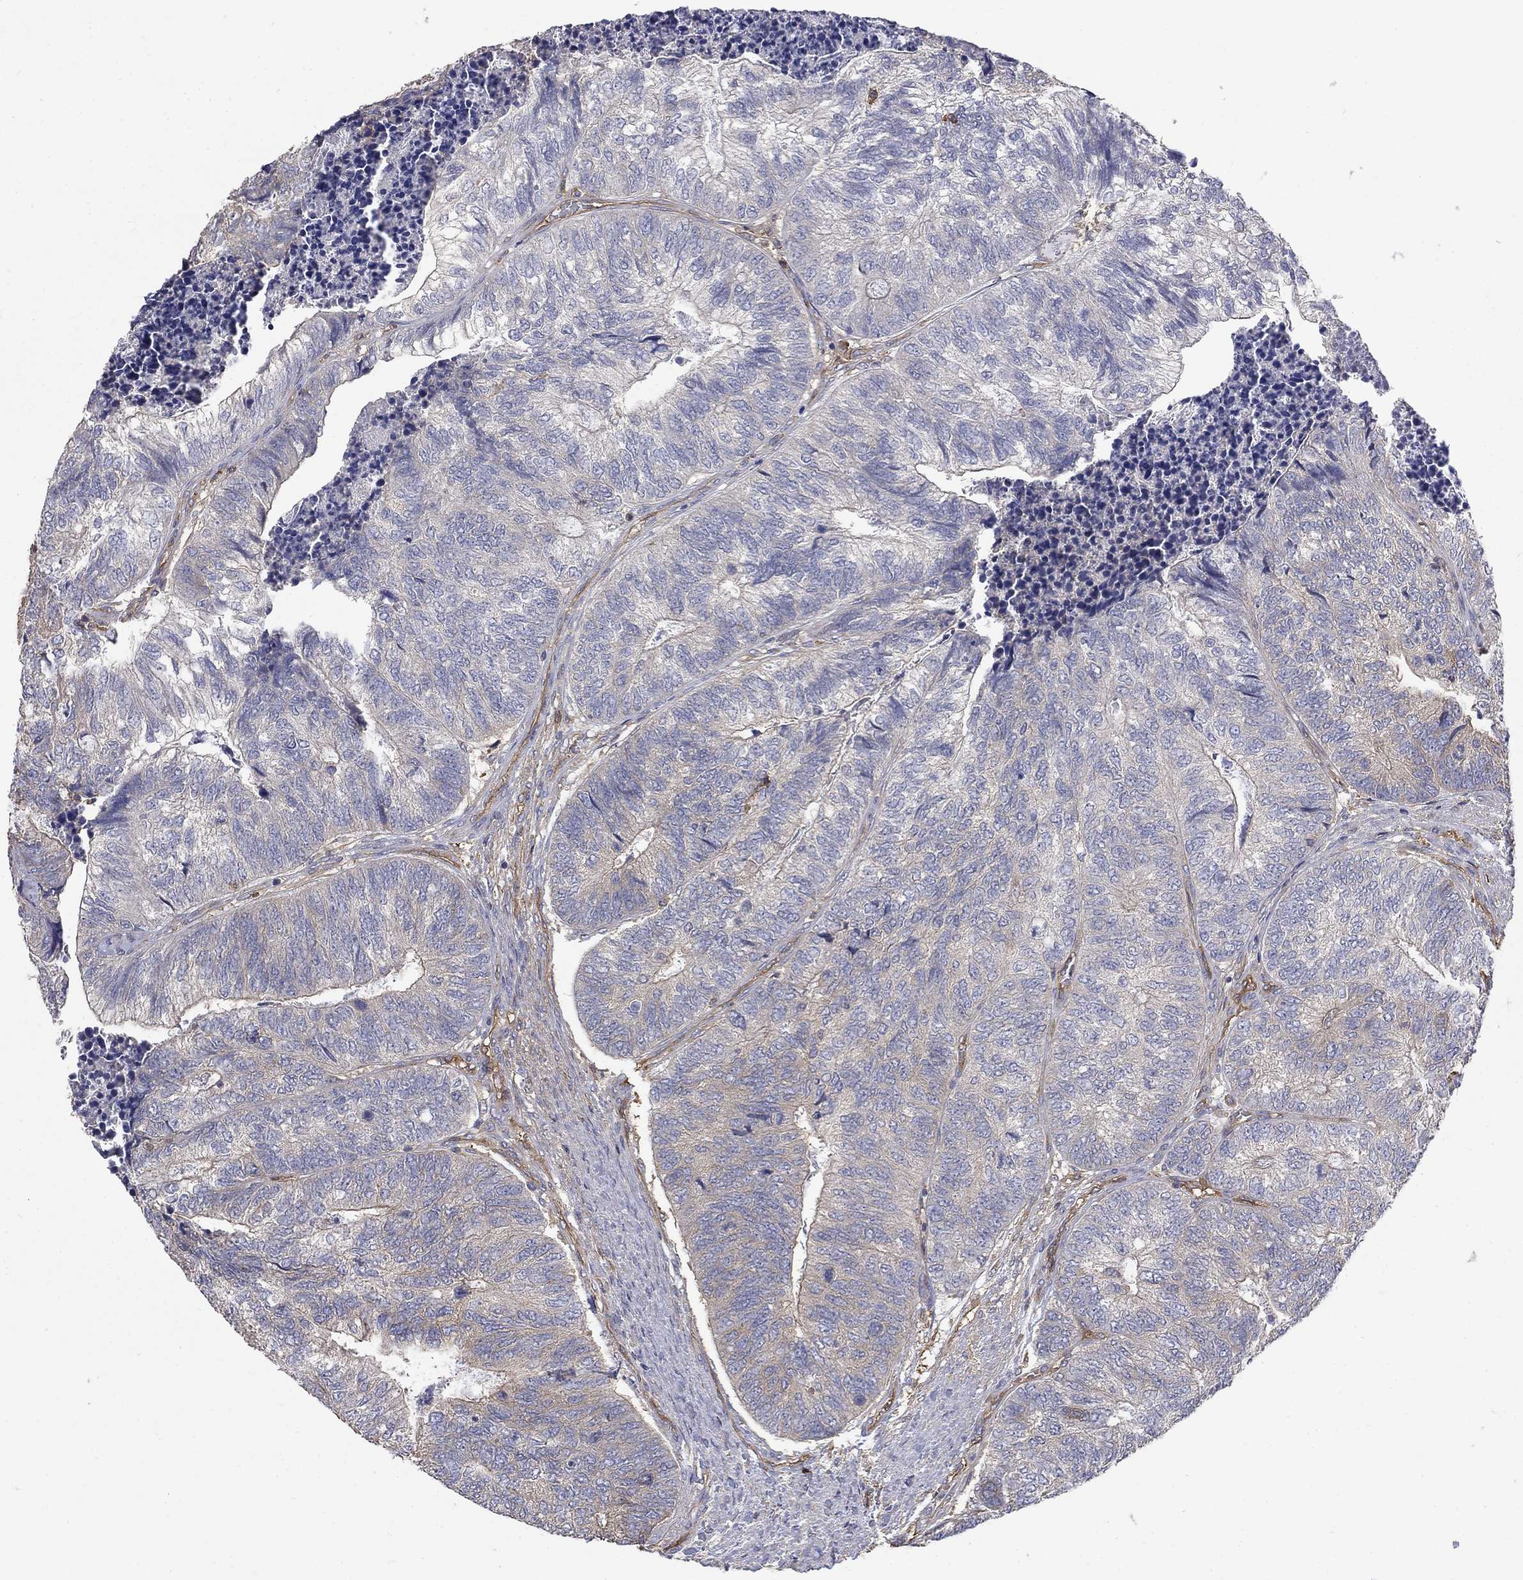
{"staining": {"intensity": "weak", "quantity": "<25%", "location": "cytoplasmic/membranous"}, "tissue": "colorectal cancer", "cell_type": "Tumor cells", "image_type": "cancer", "snomed": [{"axis": "morphology", "description": "Adenocarcinoma, NOS"}, {"axis": "topography", "description": "Colon"}], "caption": "Tumor cells are negative for protein expression in human colorectal cancer (adenocarcinoma).", "gene": "DPYSL2", "patient": {"sex": "female", "age": 67}}